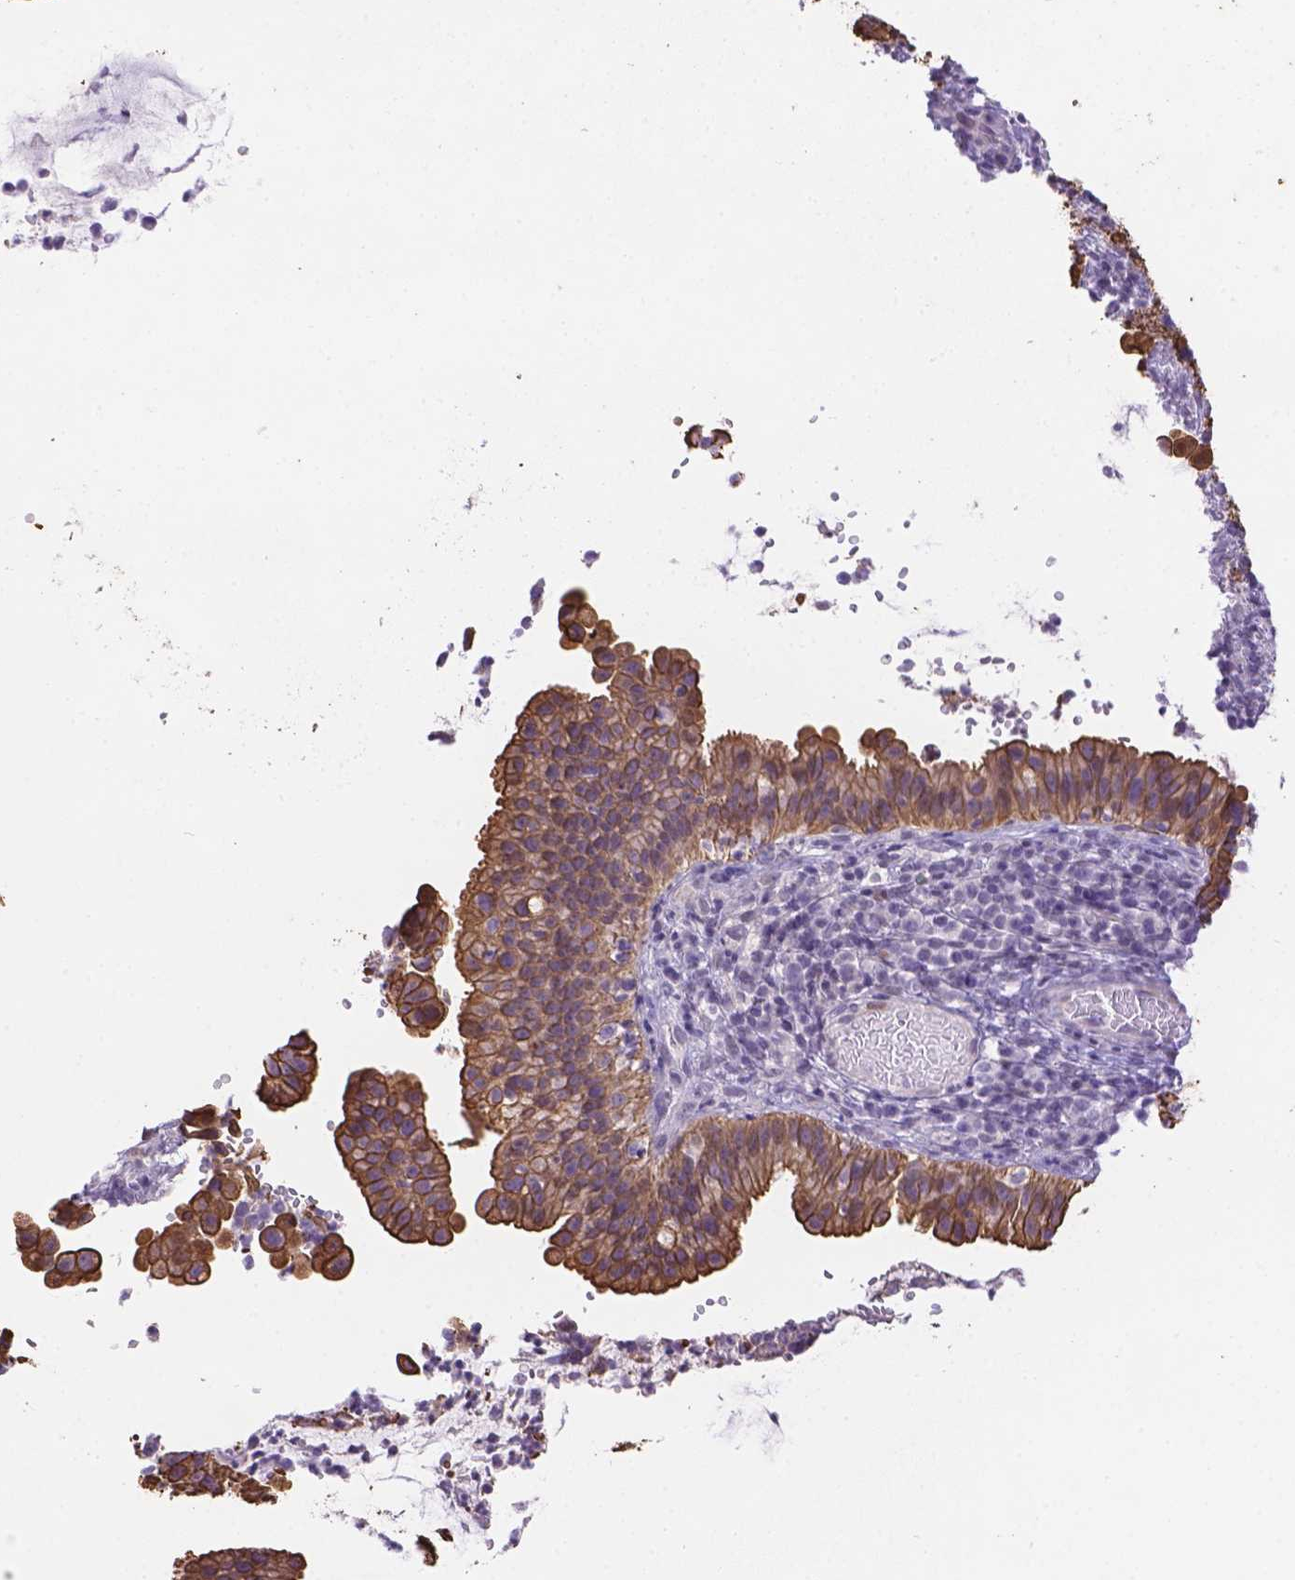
{"staining": {"intensity": "moderate", "quantity": ">75%", "location": "cytoplasmic/membranous"}, "tissue": "cervical cancer", "cell_type": "Tumor cells", "image_type": "cancer", "snomed": [{"axis": "morphology", "description": "Adenocarcinoma, NOS"}, {"axis": "topography", "description": "Cervix"}], "caption": "IHC (DAB (3,3'-diaminobenzidine)) staining of human cervical cancer (adenocarcinoma) shows moderate cytoplasmic/membranous protein expression in approximately >75% of tumor cells.", "gene": "DMWD", "patient": {"sex": "female", "age": 34}}